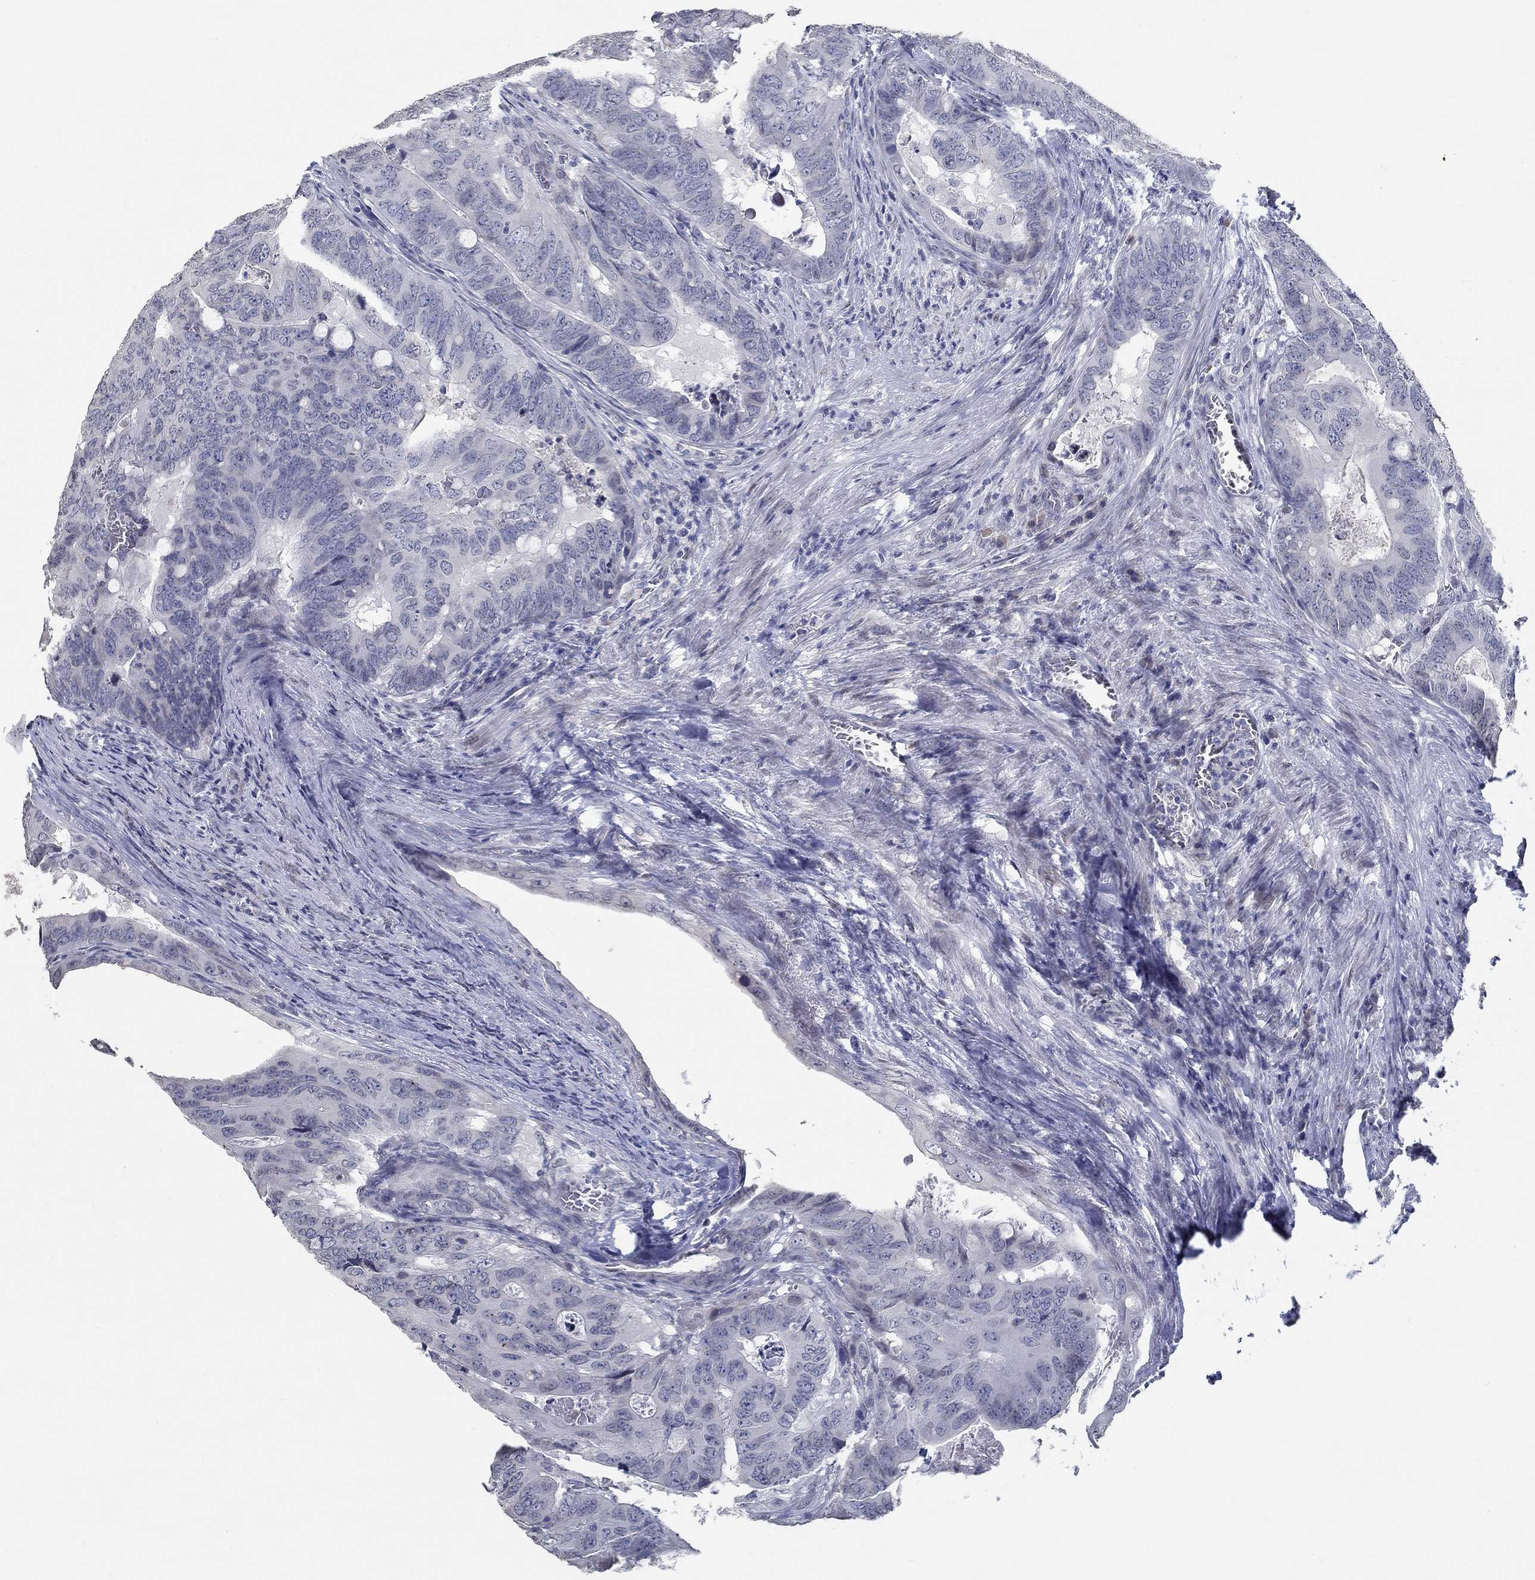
{"staining": {"intensity": "negative", "quantity": "none", "location": "none"}, "tissue": "colorectal cancer", "cell_type": "Tumor cells", "image_type": "cancer", "snomed": [{"axis": "morphology", "description": "Adenocarcinoma, NOS"}, {"axis": "topography", "description": "Colon"}], "caption": "Image shows no significant protein staining in tumor cells of colorectal adenocarcinoma.", "gene": "NUP155", "patient": {"sex": "male", "age": 79}}